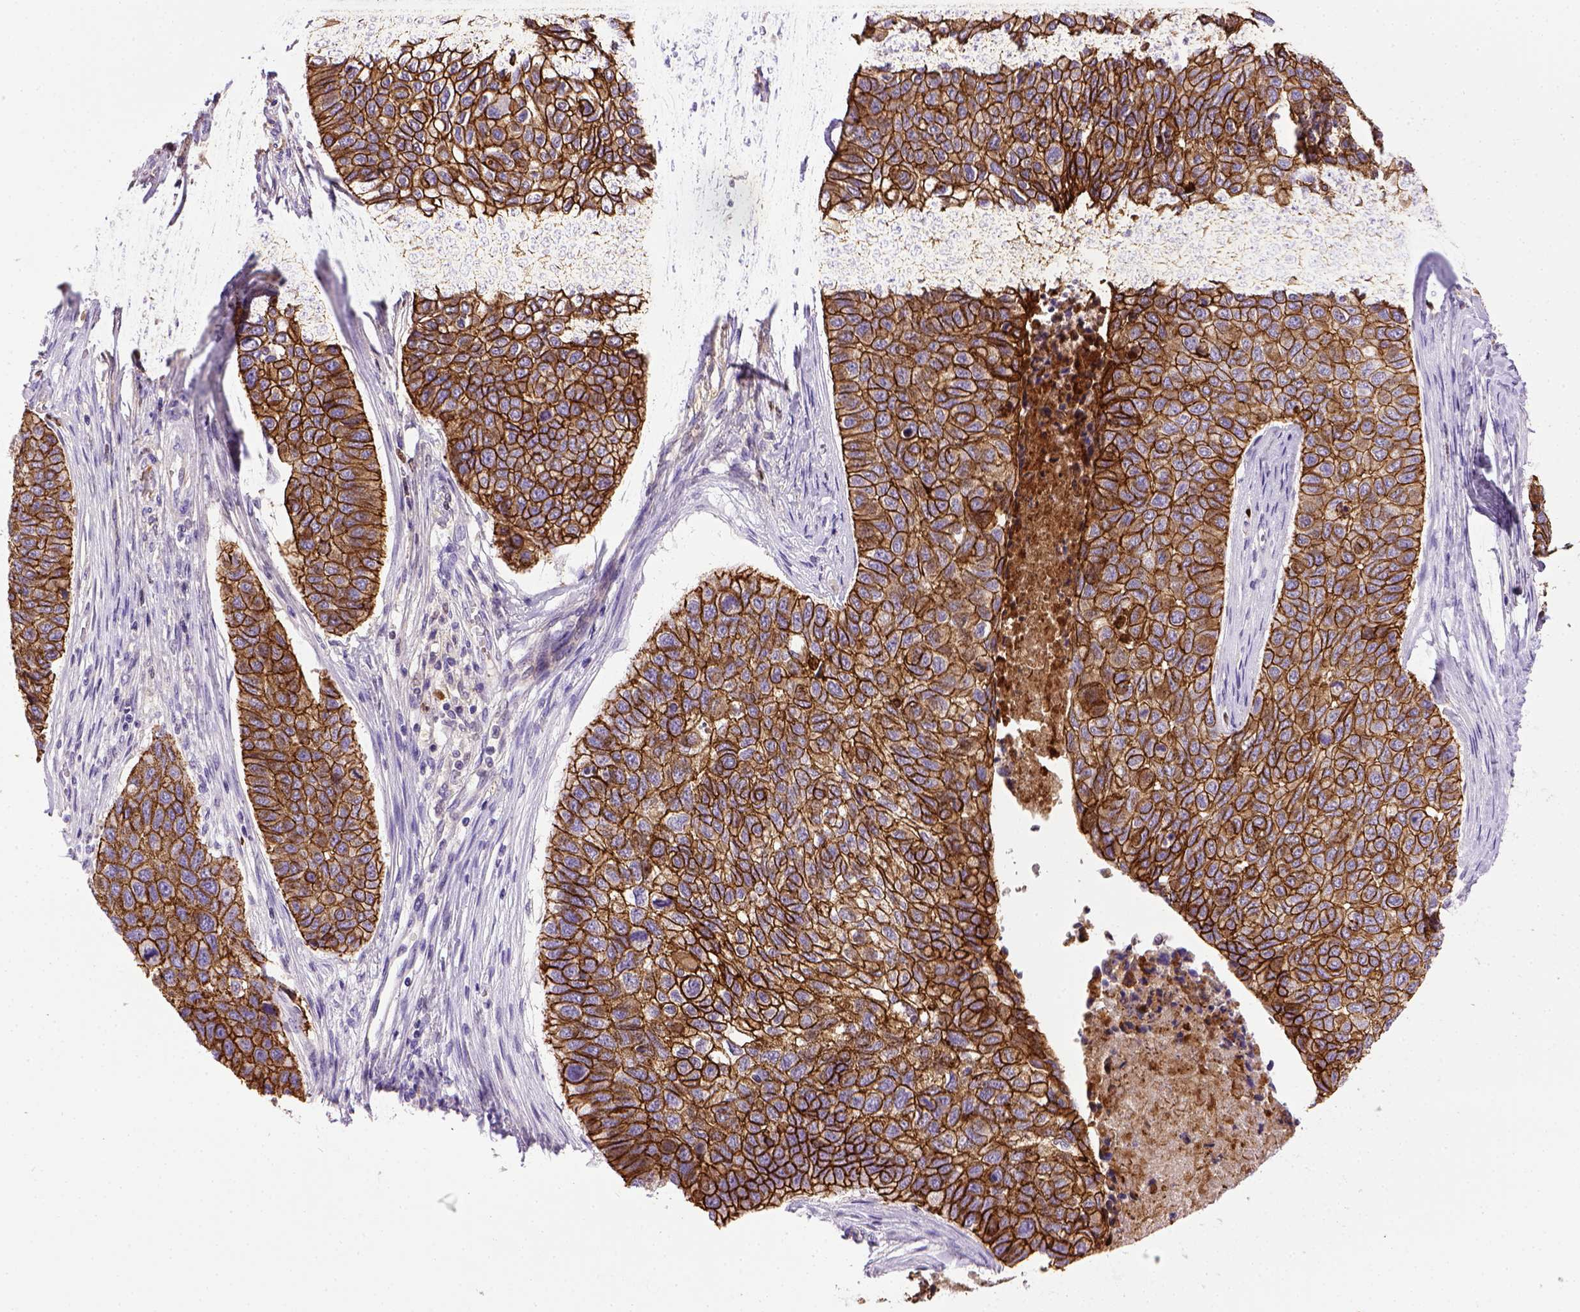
{"staining": {"intensity": "strong", "quantity": ">75%", "location": "cytoplasmic/membranous"}, "tissue": "lung cancer", "cell_type": "Tumor cells", "image_type": "cancer", "snomed": [{"axis": "morphology", "description": "Squamous cell carcinoma, NOS"}, {"axis": "topography", "description": "Lung"}], "caption": "Protein positivity by IHC shows strong cytoplasmic/membranous expression in approximately >75% of tumor cells in lung squamous cell carcinoma.", "gene": "CDH1", "patient": {"sex": "male", "age": 69}}